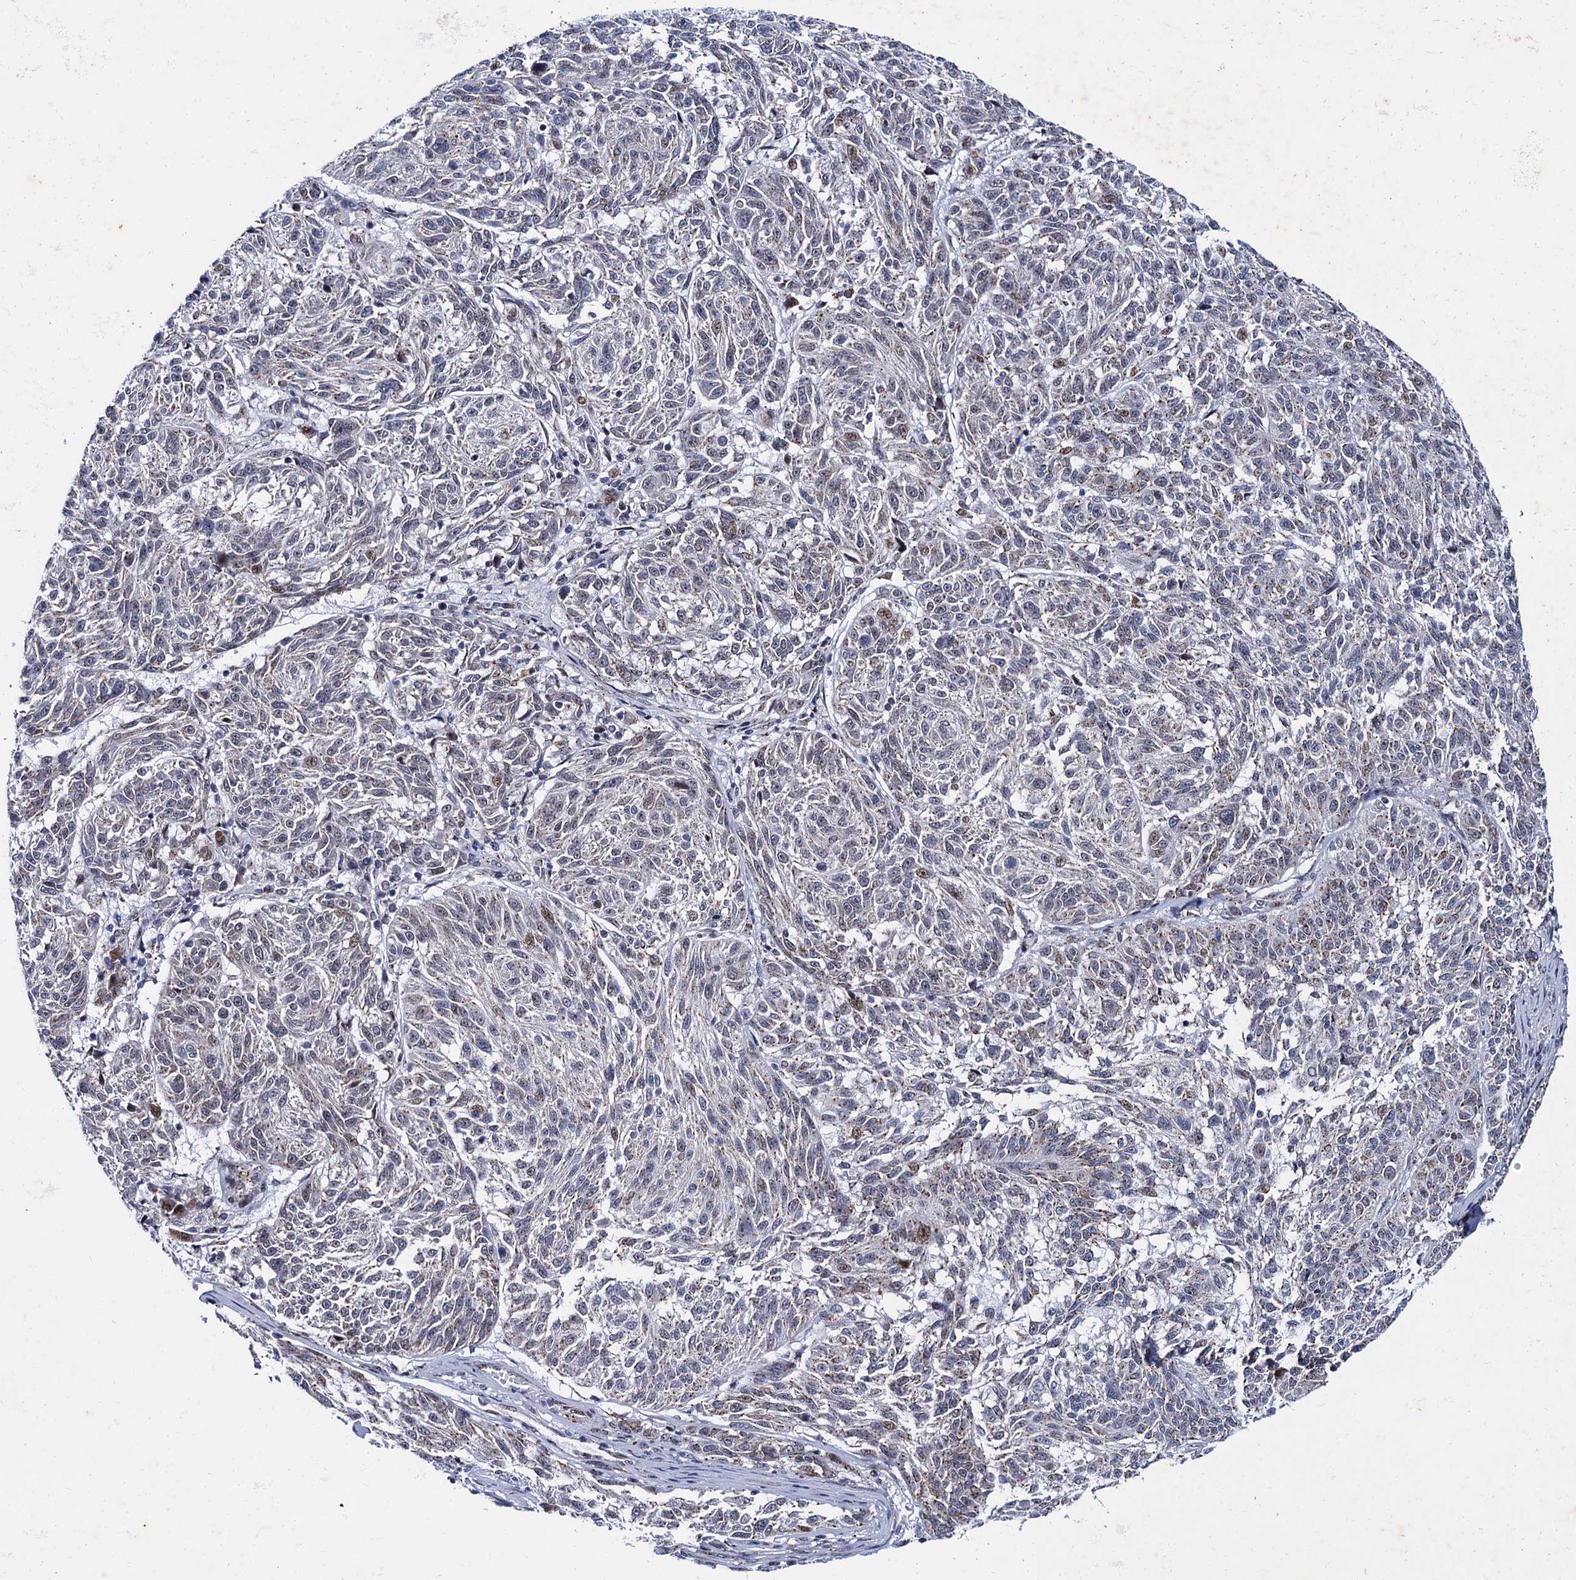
{"staining": {"intensity": "weak", "quantity": "25%-75%", "location": "cytoplasmic/membranous,nuclear"}, "tissue": "melanoma", "cell_type": "Tumor cells", "image_type": "cancer", "snomed": [{"axis": "morphology", "description": "Malignant melanoma, NOS"}, {"axis": "topography", "description": "Skin"}], "caption": "A low amount of weak cytoplasmic/membranous and nuclear positivity is present in approximately 25%-75% of tumor cells in melanoma tissue. Using DAB (3,3'-diaminobenzidine) (brown) and hematoxylin (blue) stains, captured at high magnification using brightfield microscopy.", "gene": "THAP2", "patient": {"sex": "male", "age": 53}}